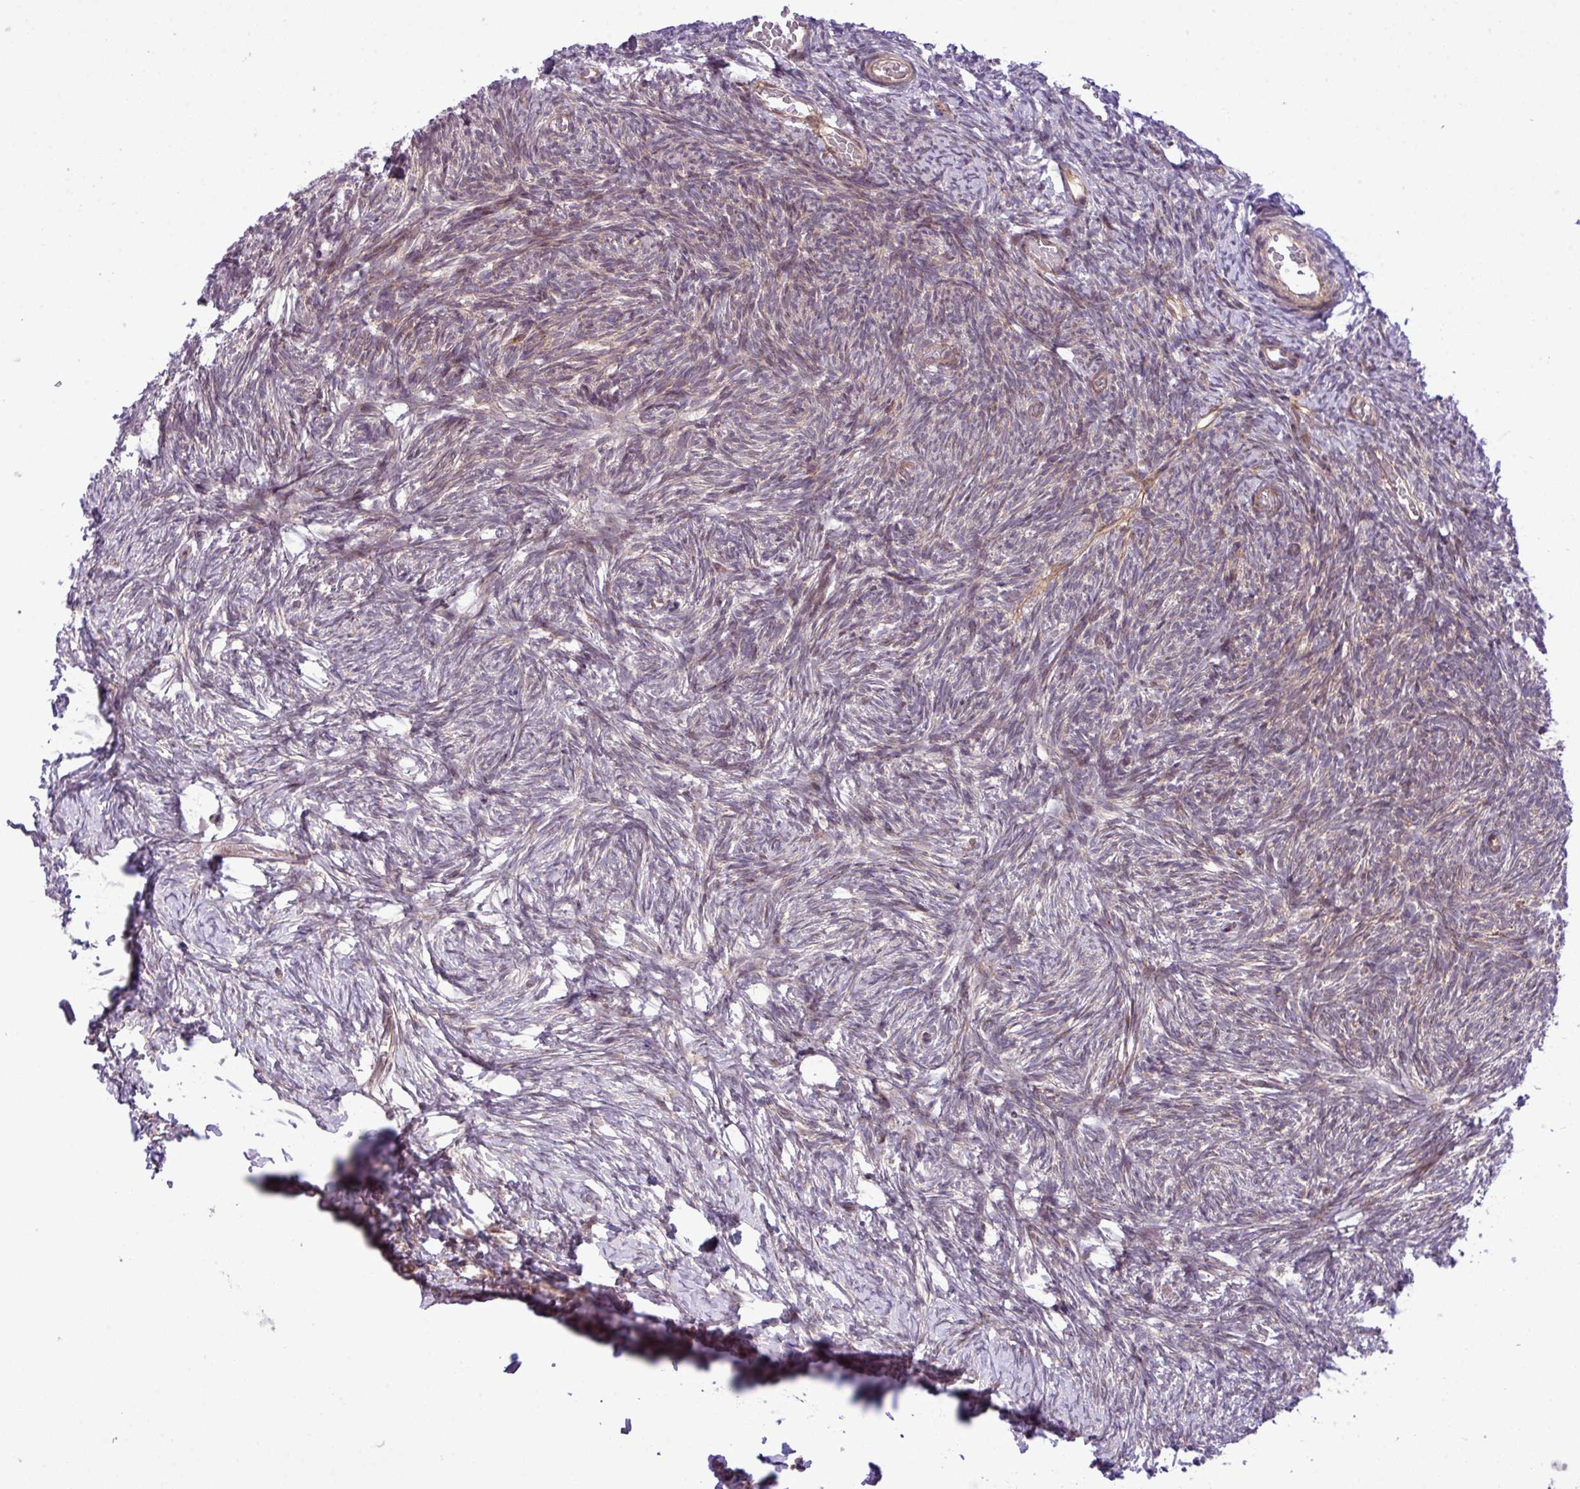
{"staining": {"intensity": "moderate", "quantity": ">75%", "location": "cytoplasmic/membranous"}, "tissue": "ovary", "cell_type": "Follicle cells", "image_type": "normal", "snomed": [{"axis": "morphology", "description": "Normal tissue, NOS"}, {"axis": "topography", "description": "Ovary"}], "caption": "Normal ovary shows moderate cytoplasmic/membranous expression in approximately >75% of follicle cells.", "gene": "B3GNT9", "patient": {"sex": "female", "age": 39}}